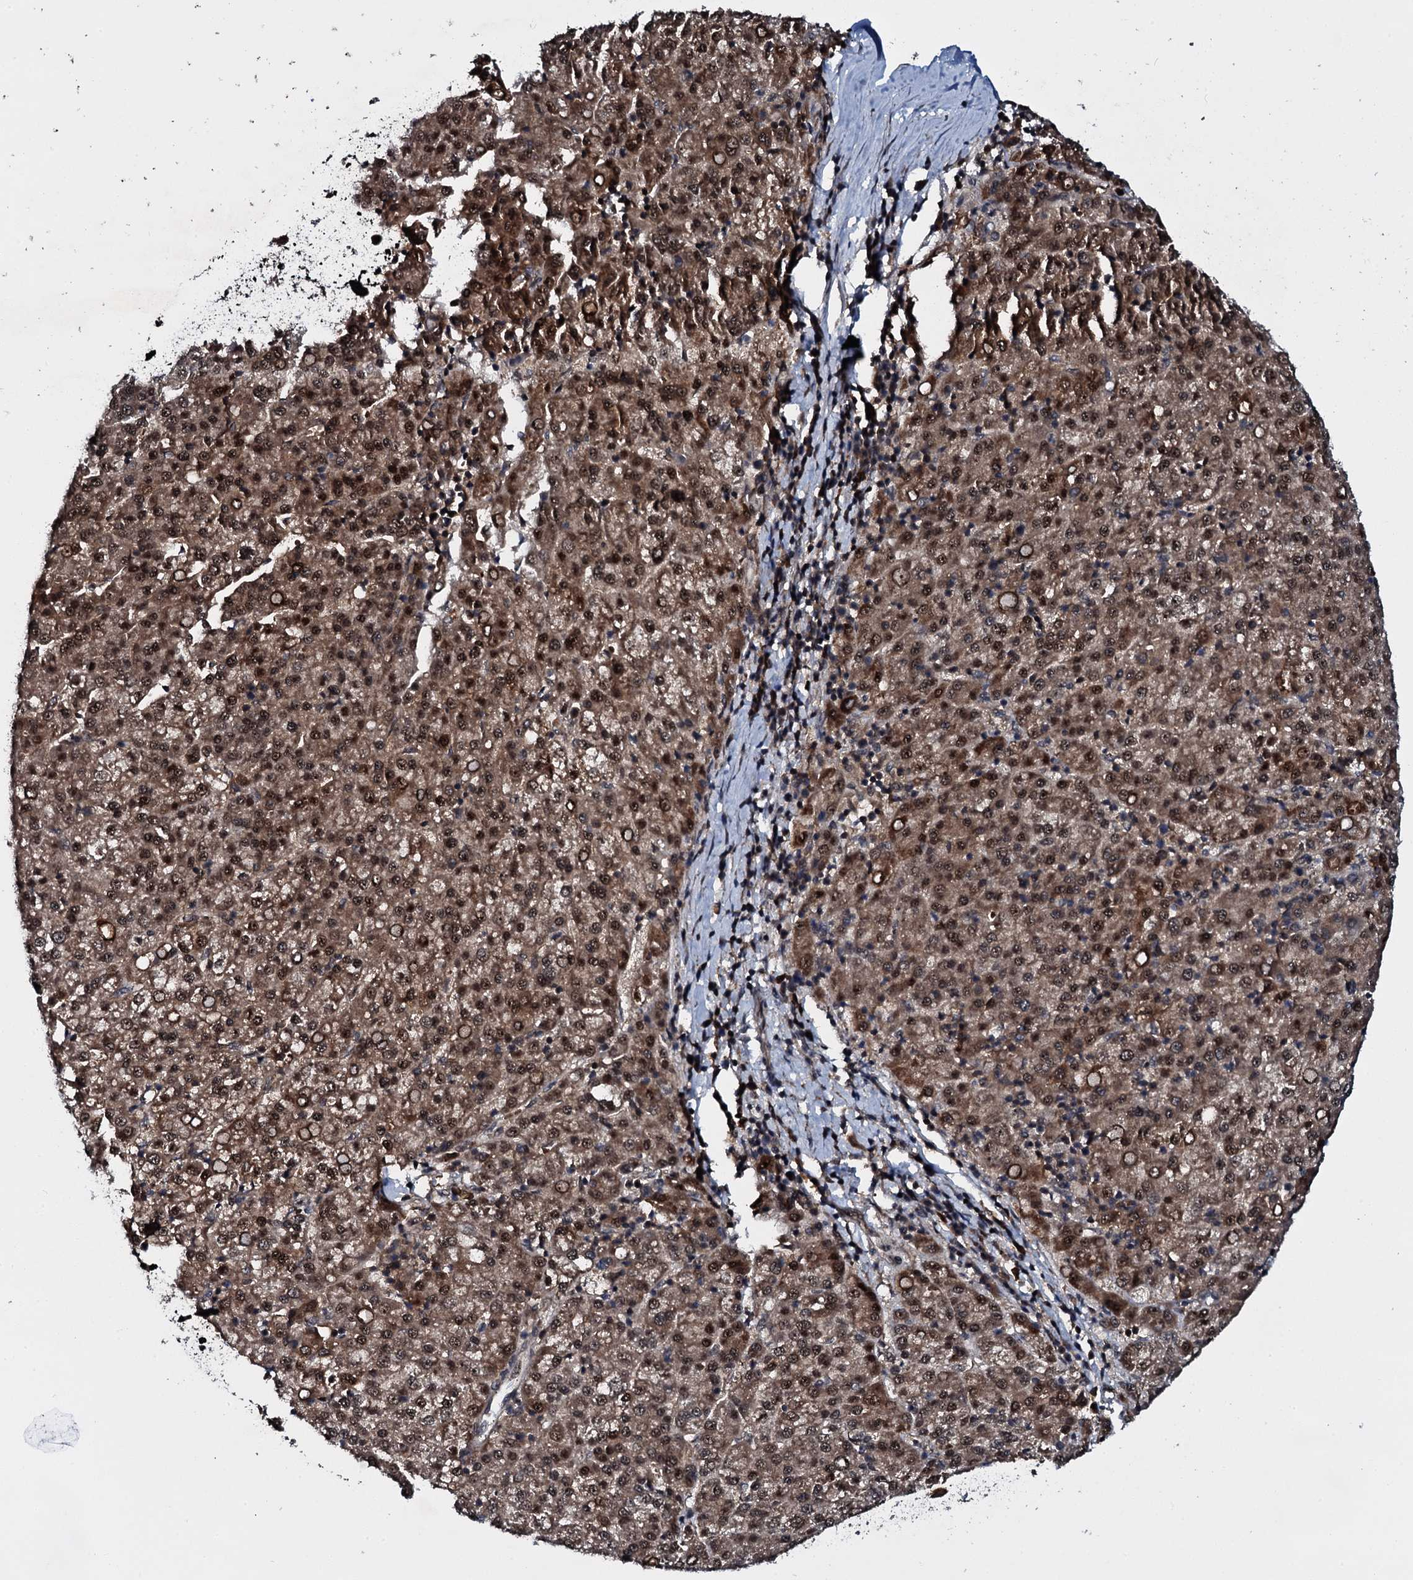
{"staining": {"intensity": "moderate", "quantity": ">75%", "location": "cytoplasmic/membranous,nuclear"}, "tissue": "liver cancer", "cell_type": "Tumor cells", "image_type": "cancer", "snomed": [{"axis": "morphology", "description": "Carcinoma, Hepatocellular, NOS"}, {"axis": "topography", "description": "Liver"}], "caption": "Human hepatocellular carcinoma (liver) stained for a protein (brown) reveals moderate cytoplasmic/membranous and nuclear positive positivity in about >75% of tumor cells.", "gene": "HDDC3", "patient": {"sex": "female", "age": 58}}